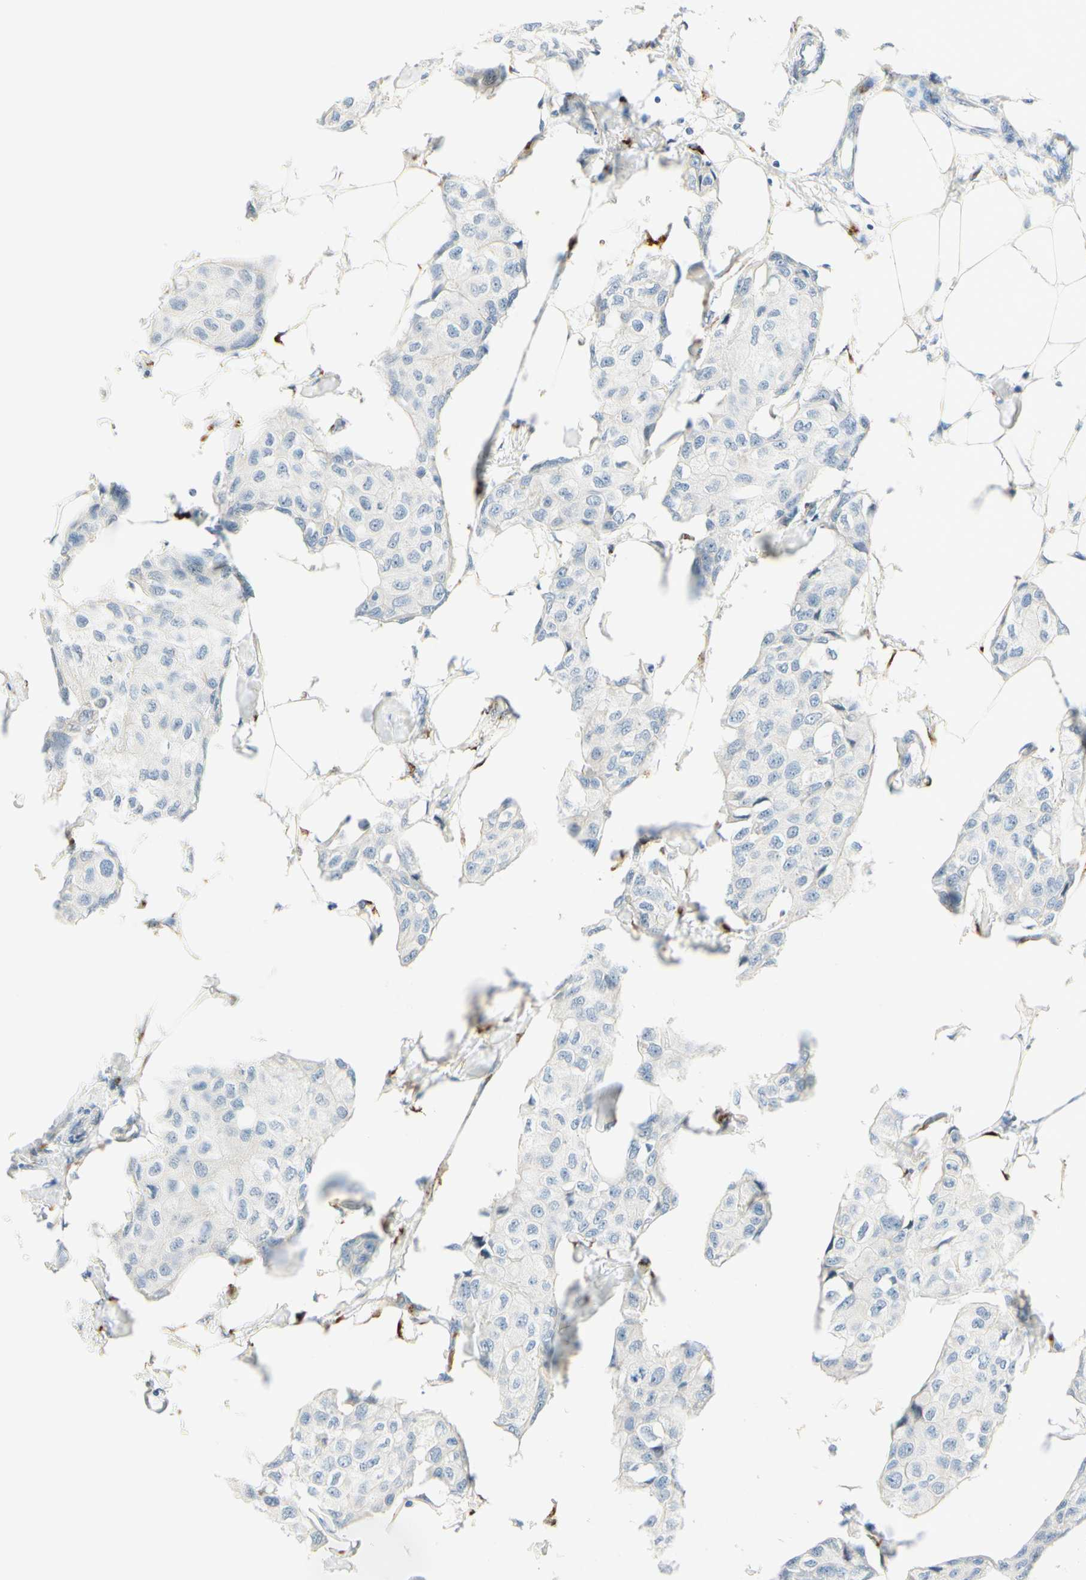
{"staining": {"intensity": "negative", "quantity": "none", "location": "none"}, "tissue": "breast cancer", "cell_type": "Tumor cells", "image_type": "cancer", "snomed": [{"axis": "morphology", "description": "Duct carcinoma"}, {"axis": "topography", "description": "Breast"}], "caption": "Breast cancer stained for a protein using immunohistochemistry (IHC) reveals no positivity tumor cells.", "gene": "GALNT5", "patient": {"sex": "female", "age": 80}}